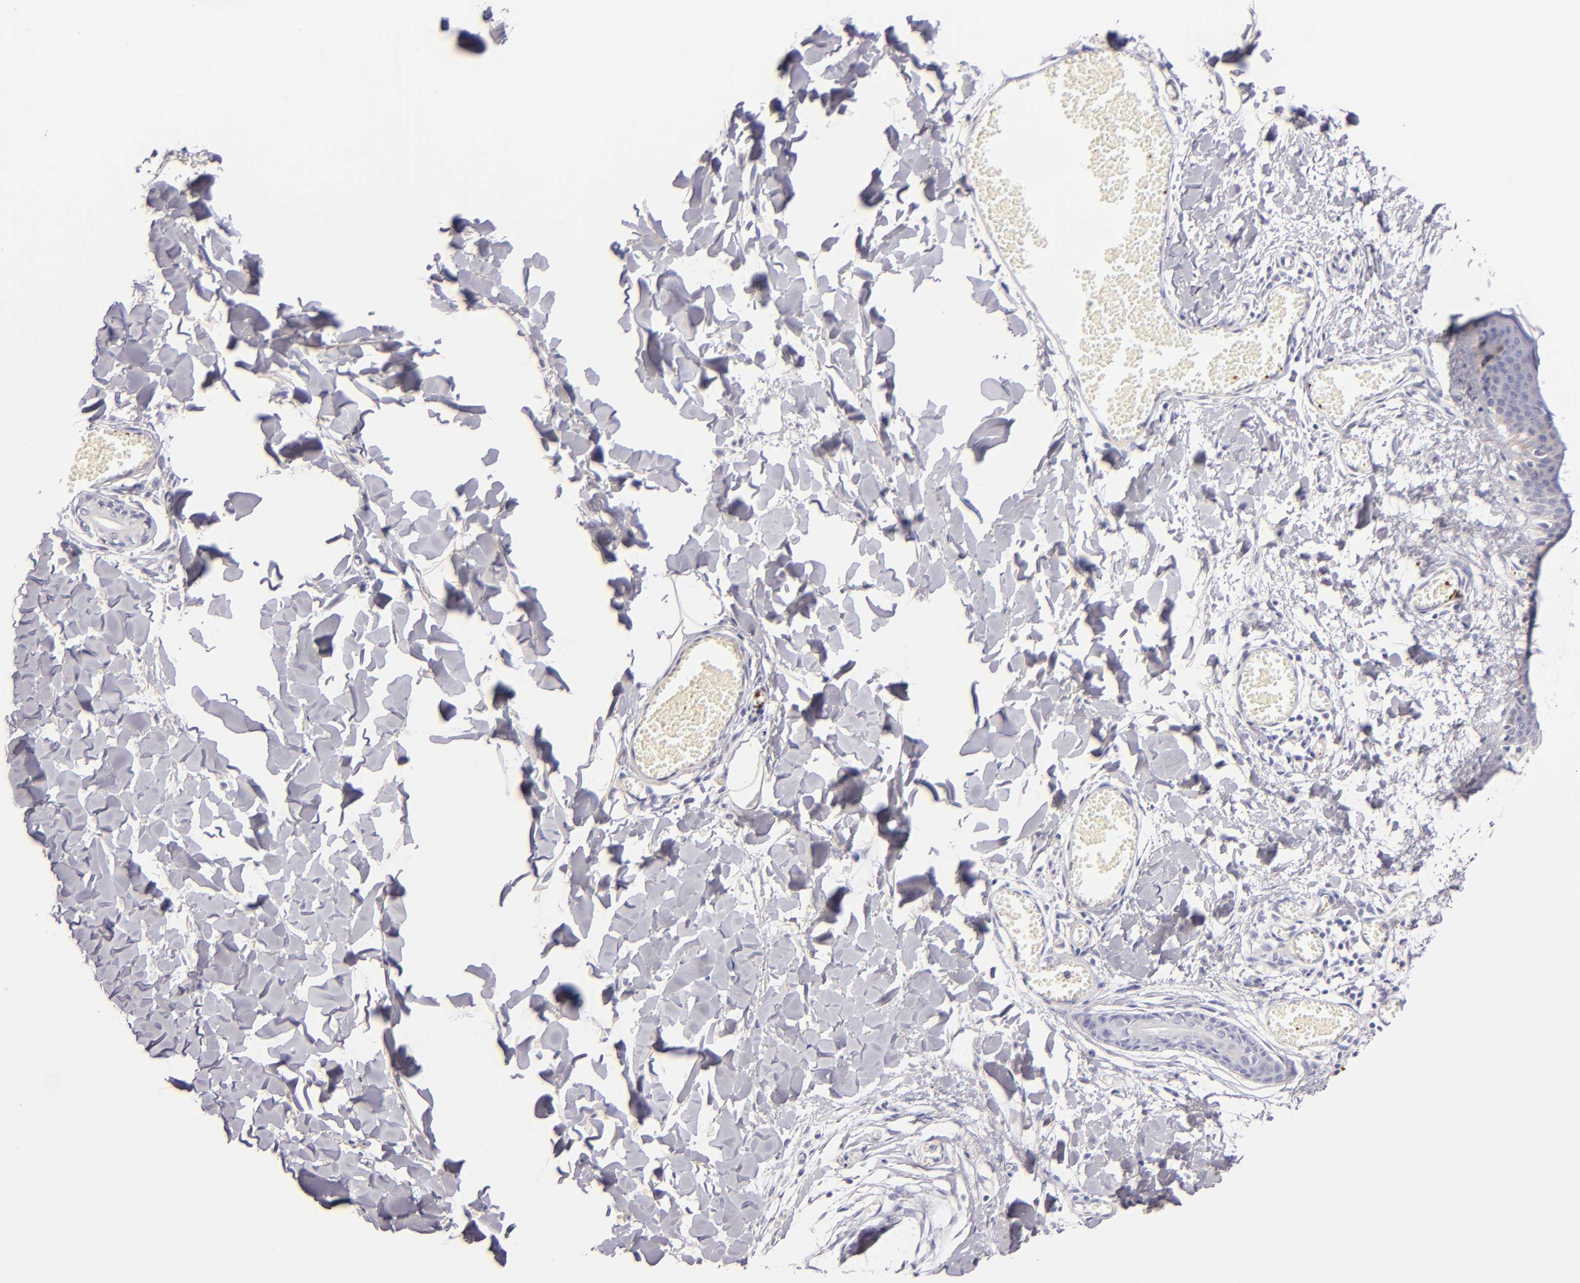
{"staining": {"intensity": "negative", "quantity": "none", "location": "none"}, "tissue": "skin", "cell_type": "Fibroblasts", "image_type": "normal", "snomed": [{"axis": "morphology", "description": "Normal tissue, NOS"}, {"axis": "morphology", "description": "Sarcoma, NOS"}, {"axis": "topography", "description": "Skin"}, {"axis": "topography", "description": "Soft tissue"}], "caption": "Immunohistochemistry photomicrograph of benign skin: skin stained with DAB (3,3'-diaminobenzidine) displays no significant protein expression in fibroblasts.", "gene": "GP1BA", "patient": {"sex": "female", "age": 51}}